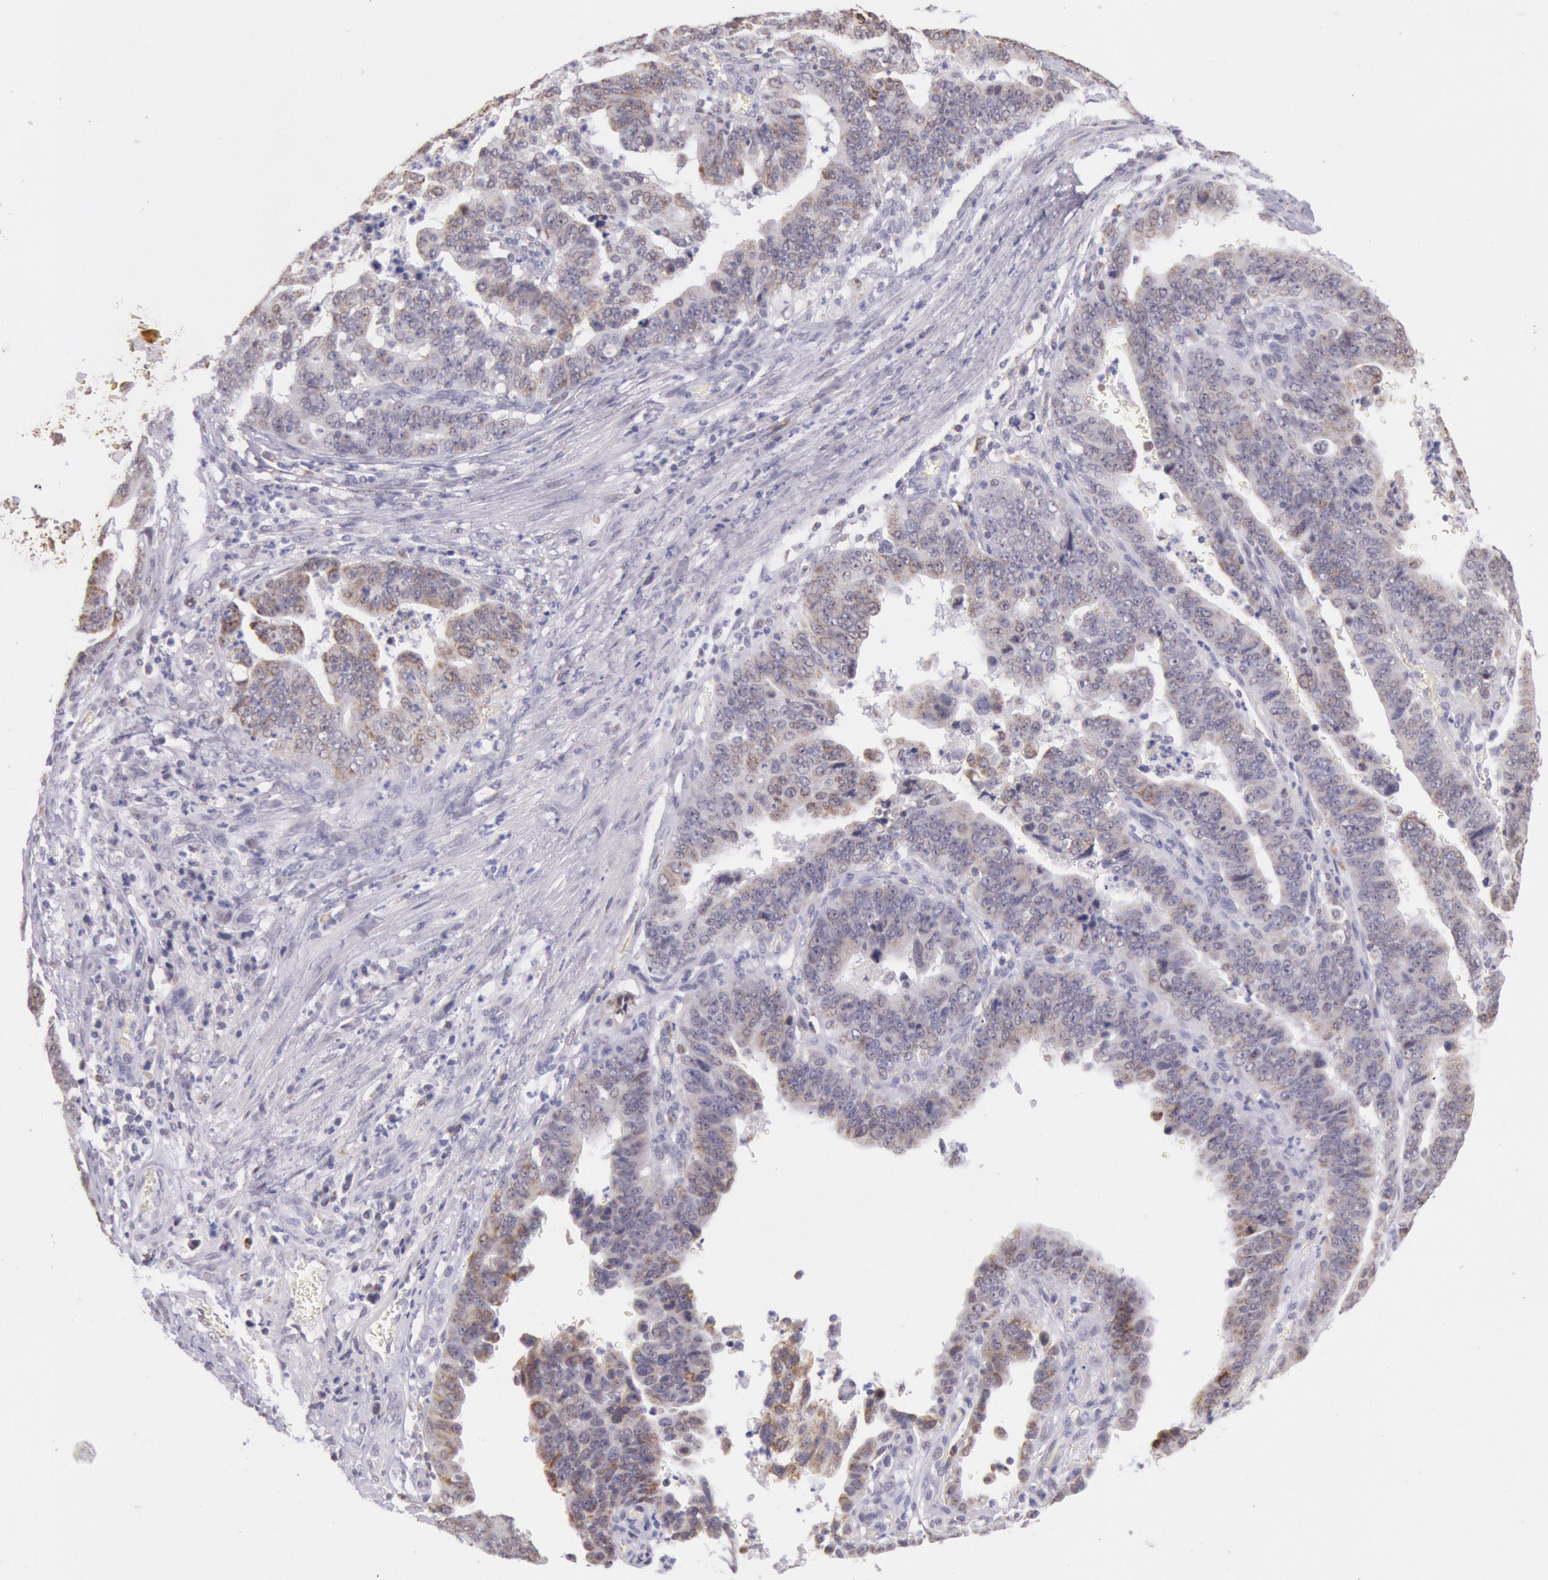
{"staining": {"intensity": "weak", "quantity": ">75%", "location": "cytoplasmic/membranous"}, "tissue": "stomach cancer", "cell_type": "Tumor cells", "image_type": "cancer", "snomed": [{"axis": "morphology", "description": "Adenocarcinoma, NOS"}, {"axis": "topography", "description": "Stomach, upper"}], "caption": "Weak cytoplasmic/membranous protein staining is present in approximately >75% of tumor cells in stomach adenocarcinoma.", "gene": "FRMD6", "patient": {"sex": "female", "age": 50}}